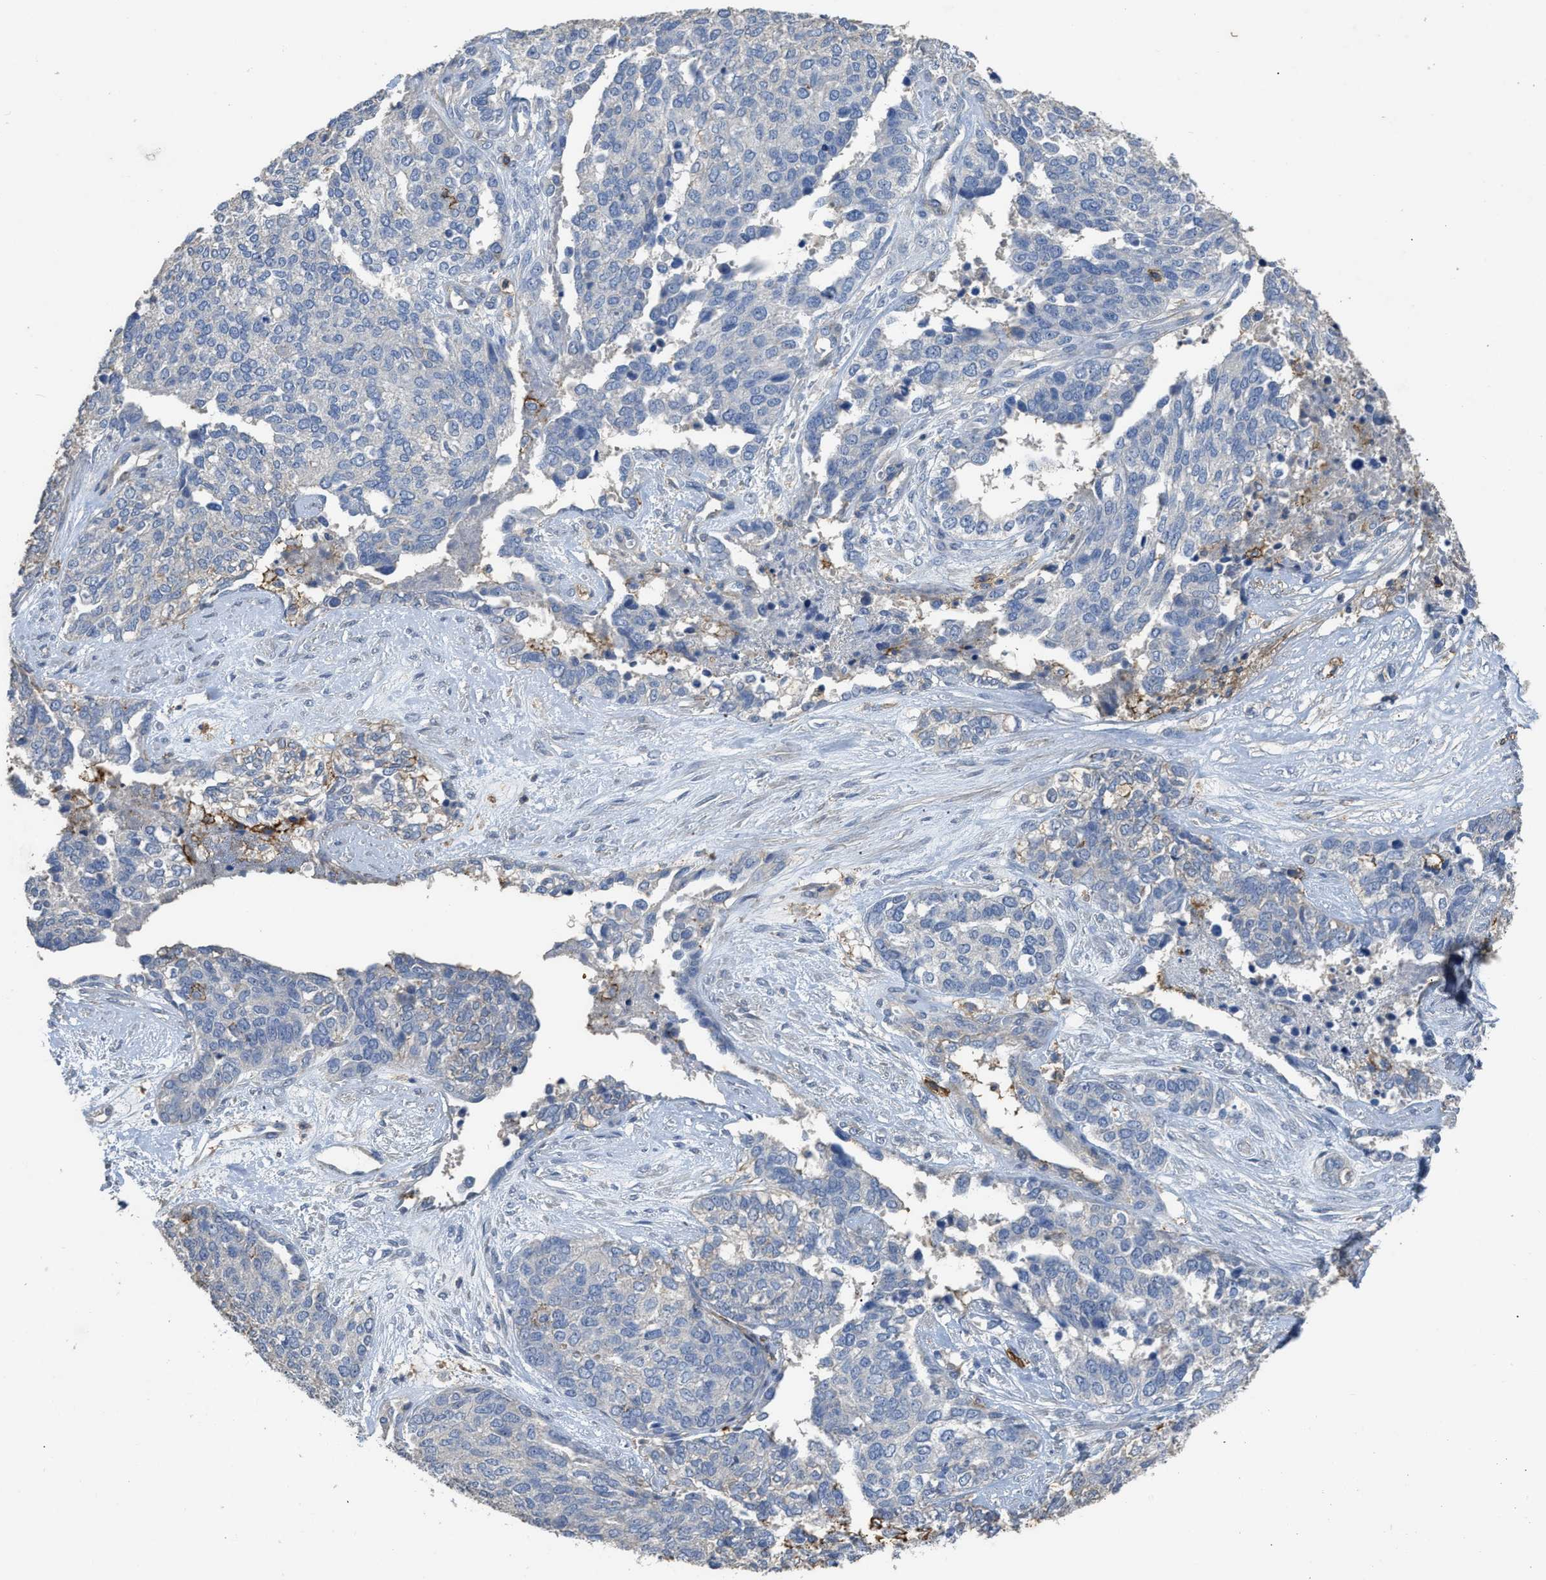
{"staining": {"intensity": "negative", "quantity": "none", "location": "none"}, "tissue": "ovarian cancer", "cell_type": "Tumor cells", "image_type": "cancer", "snomed": [{"axis": "morphology", "description": "Cystadenocarcinoma, serous, NOS"}, {"axis": "topography", "description": "Ovary"}], "caption": "High magnification brightfield microscopy of ovarian cancer stained with DAB (3,3'-diaminobenzidine) (brown) and counterstained with hematoxylin (blue): tumor cells show no significant staining.", "gene": "OR51E1", "patient": {"sex": "female", "age": 44}}